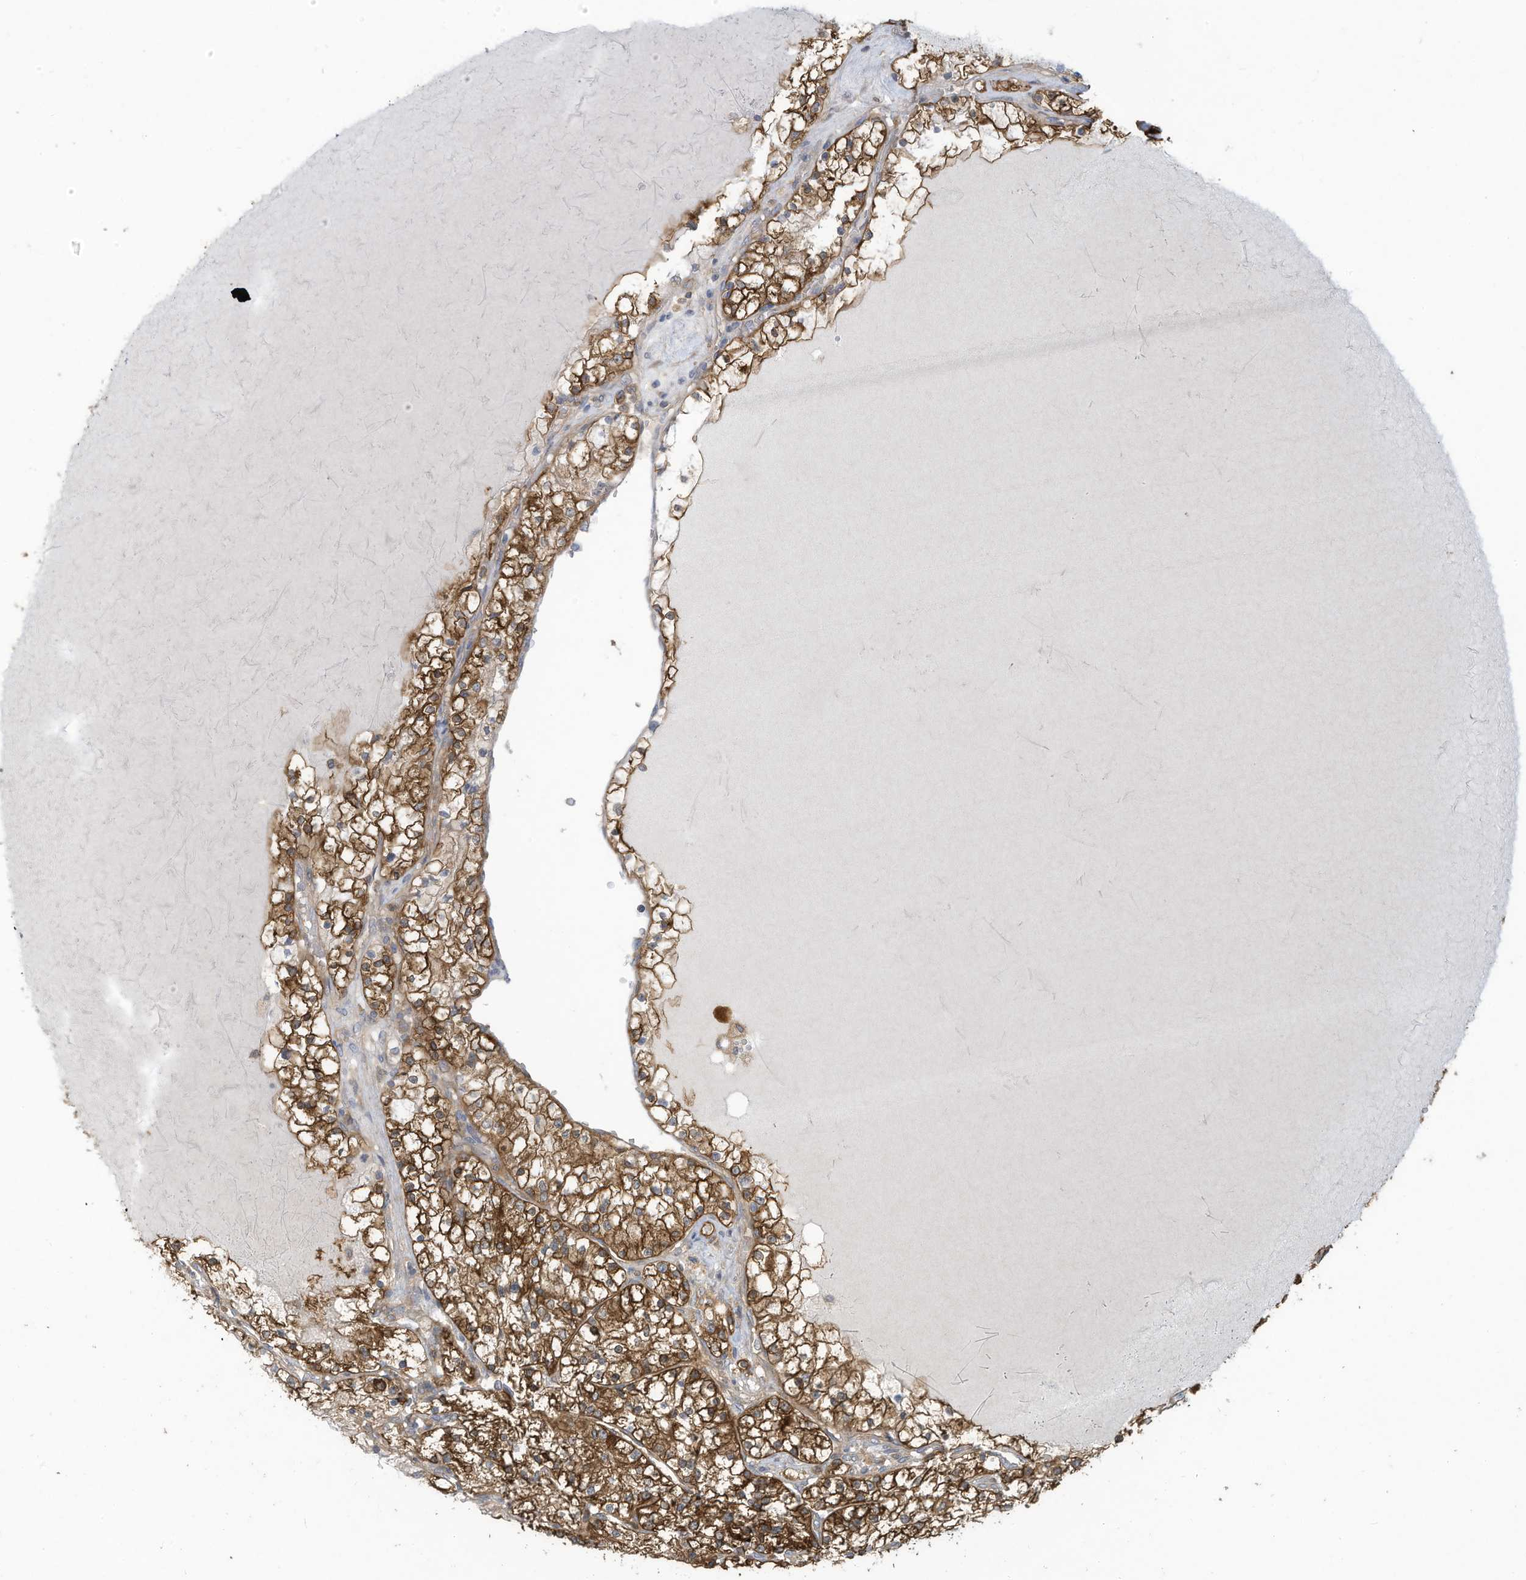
{"staining": {"intensity": "strong", "quantity": ">75%", "location": "cytoplasmic/membranous"}, "tissue": "renal cancer", "cell_type": "Tumor cells", "image_type": "cancer", "snomed": [{"axis": "morphology", "description": "Normal tissue, NOS"}, {"axis": "morphology", "description": "Adenocarcinoma, NOS"}, {"axis": "topography", "description": "Kidney"}], "caption": "This image exhibits renal adenocarcinoma stained with immunohistochemistry (IHC) to label a protein in brown. The cytoplasmic/membranous of tumor cells show strong positivity for the protein. Nuclei are counter-stained blue.", "gene": "ADI1", "patient": {"sex": "male", "age": 68}}